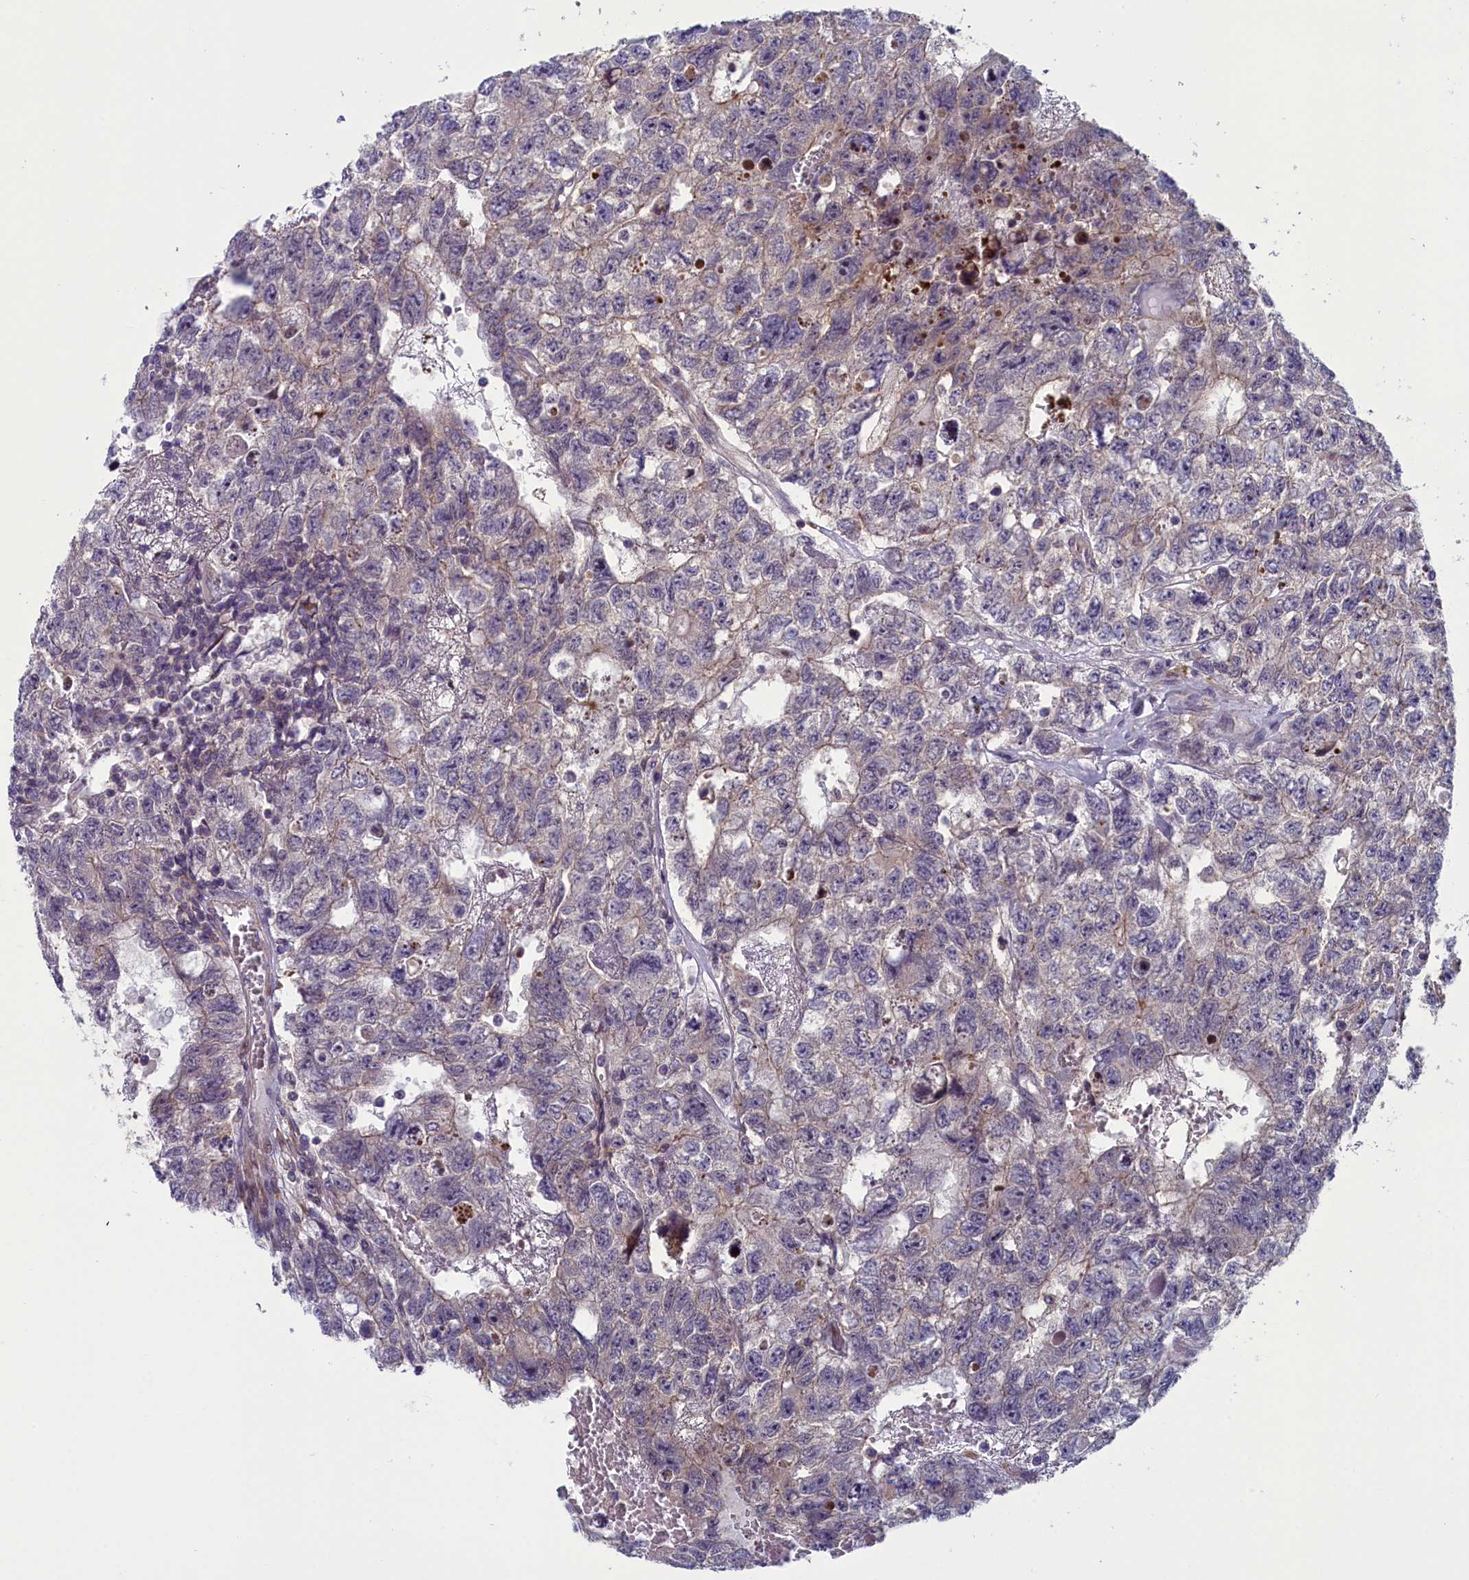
{"staining": {"intensity": "moderate", "quantity": "<25%", "location": "cytoplasmic/membranous"}, "tissue": "testis cancer", "cell_type": "Tumor cells", "image_type": "cancer", "snomed": [{"axis": "morphology", "description": "Carcinoma, Embryonal, NOS"}, {"axis": "topography", "description": "Testis"}], "caption": "Testis cancer (embryonal carcinoma) stained with immunohistochemistry exhibits moderate cytoplasmic/membranous staining in about <25% of tumor cells.", "gene": "ANKRD39", "patient": {"sex": "male", "age": 26}}